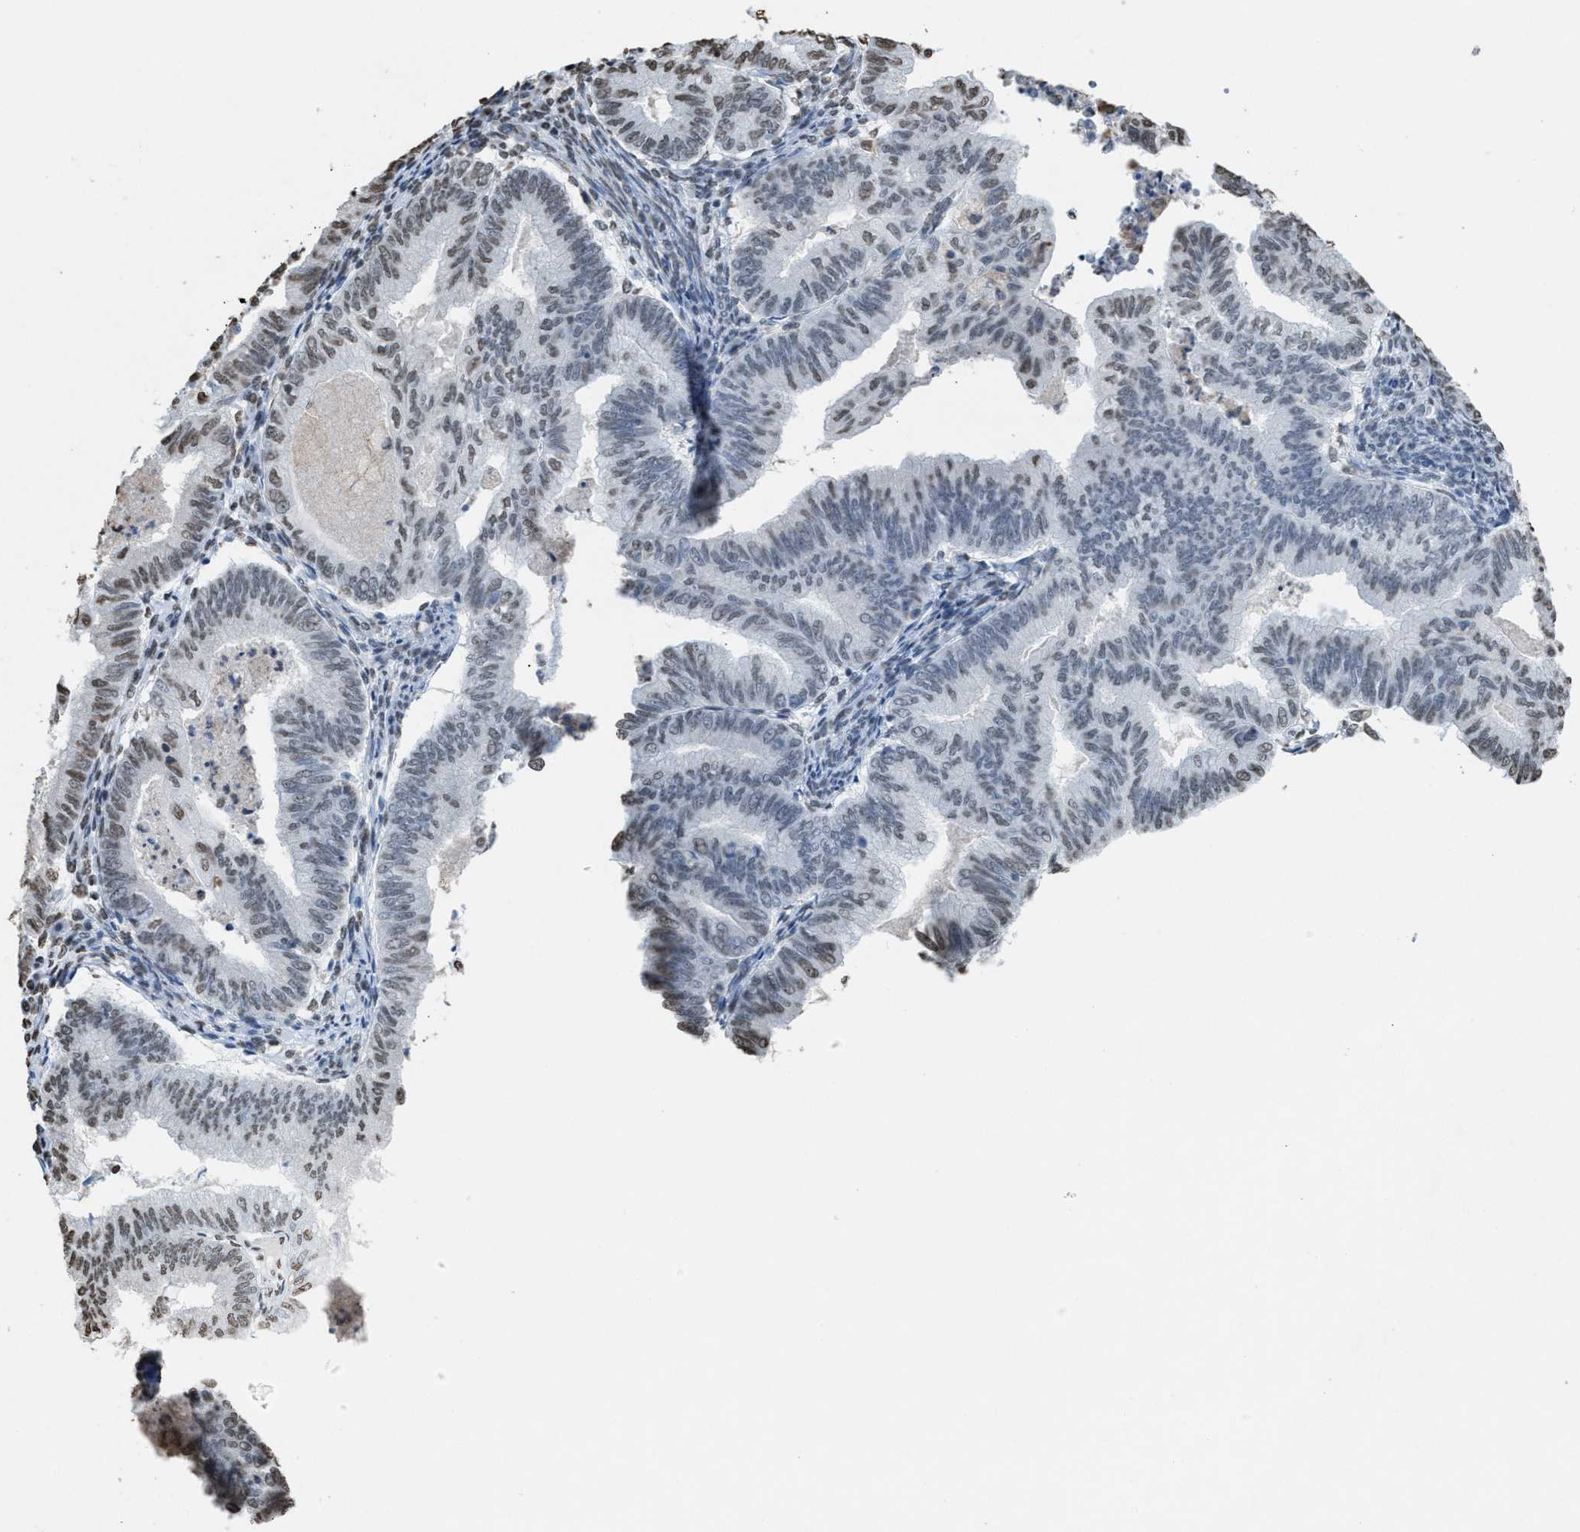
{"staining": {"intensity": "moderate", "quantity": "25%-75%", "location": "nuclear"}, "tissue": "endometrial cancer", "cell_type": "Tumor cells", "image_type": "cancer", "snomed": [{"axis": "morphology", "description": "Polyp, NOS"}, {"axis": "morphology", "description": "Adenocarcinoma, NOS"}, {"axis": "morphology", "description": "Adenoma, NOS"}, {"axis": "topography", "description": "Endometrium"}], "caption": "Endometrial polyp was stained to show a protein in brown. There is medium levels of moderate nuclear staining in about 25%-75% of tumor cells.", "gene": "NUP88", "patient": {"sex": "female", "age": 79}}